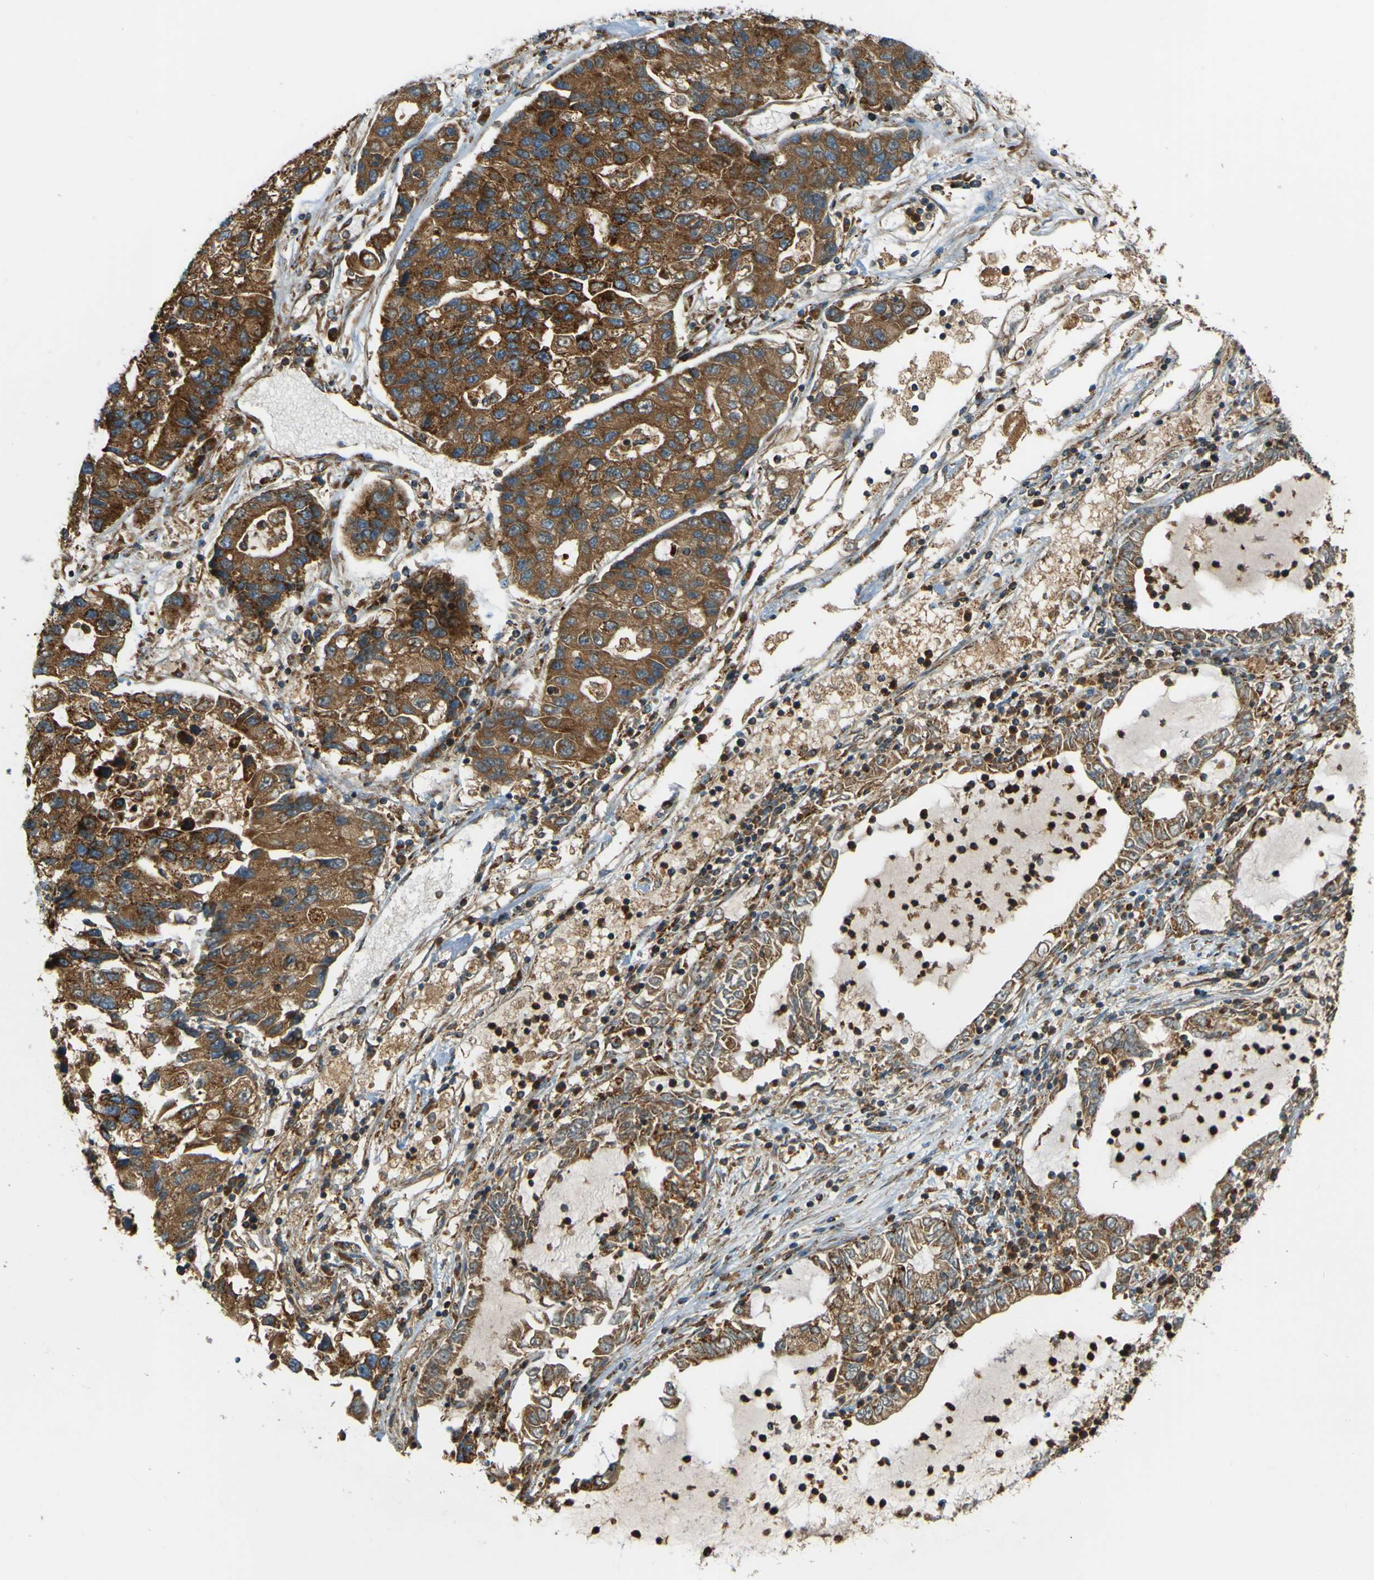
{"staining": {"intensity": "strong", "quantity": ">75%", "location": "cytoplasmic/membranous"}, "tissue": "lung cancer", "cell_type": "Tumor cells", "image_type": "cancer", "snomed": [{"axis": "morphology", "description": "Adenocarcinoma, NOS"}, {"axis": "topography", "description": "Lung"}], "caption": "Lung cancer (adenocarcinoma) tissue displays strong cytoplasmic/membranous staining in about >75% of tumor cells Nuclei are stained in blue.", "gene": "DNAJC5", "patient": {"sex": "female", "age": 51}}